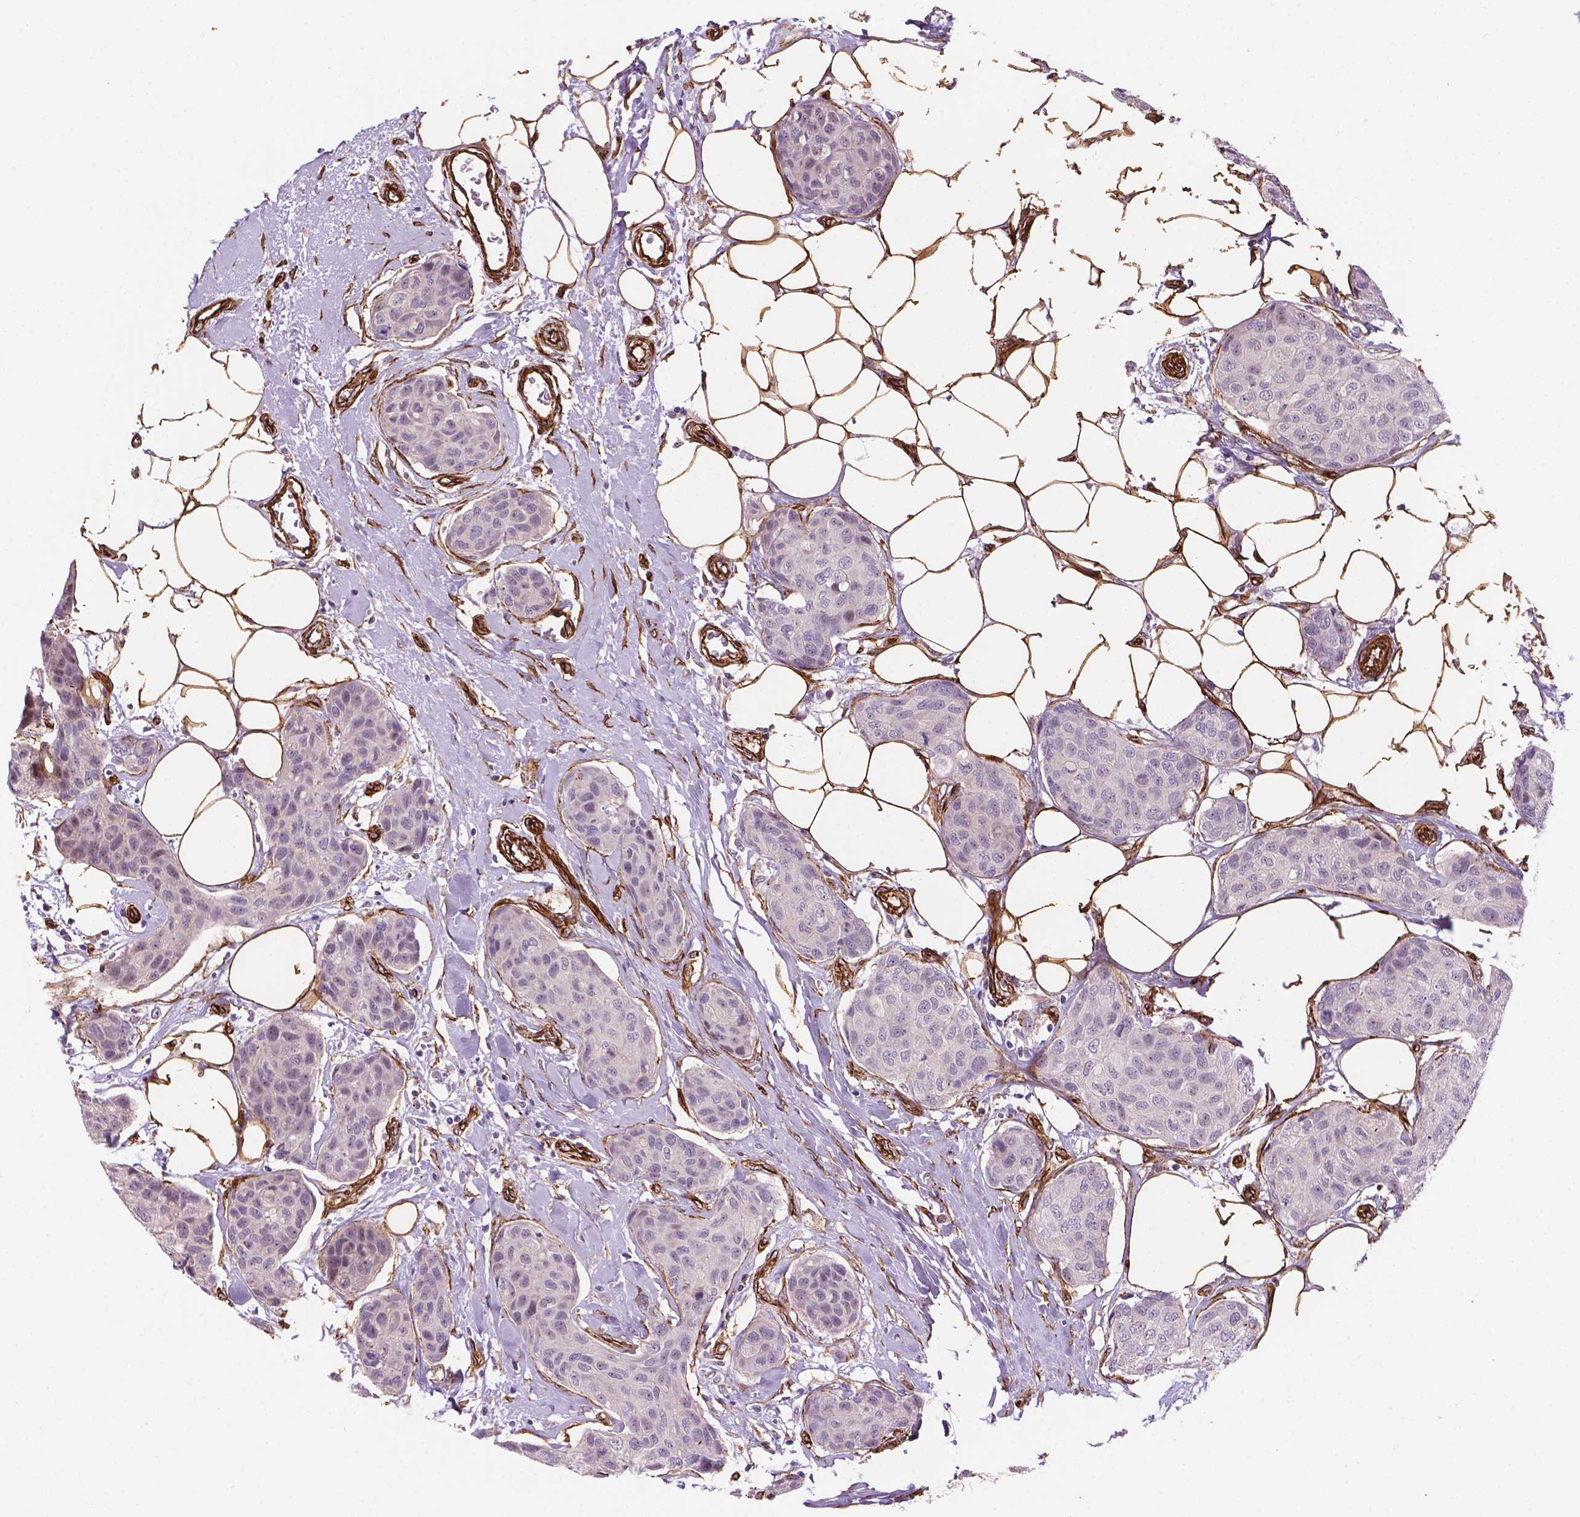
{"staining": {"intensity": "negative", "quantity": "none", "location": "none"}, "tissue": "breast cancer", "cell_type": "Tumor cells", "image_type": "cancer", "snomed": [{"axis": "morphology", "description": "Duct carcinoma"}, {"axis": "topography", "description": "Breast"}], "caption": "Immunohistochemistry (IHC) histopathology image of neoplastic tissue: human breast cancer (invasive ductal carcinoma) stained with DAB (3,3'-diaminobenzidine) displays no significant protein staining in tumor cells. The staining is performed using DAB brown chromogen with nuclei counter-stained in using hematoxylin.", "gene": "EGFL8", "patient": {"sex": "female", "age": 80}}